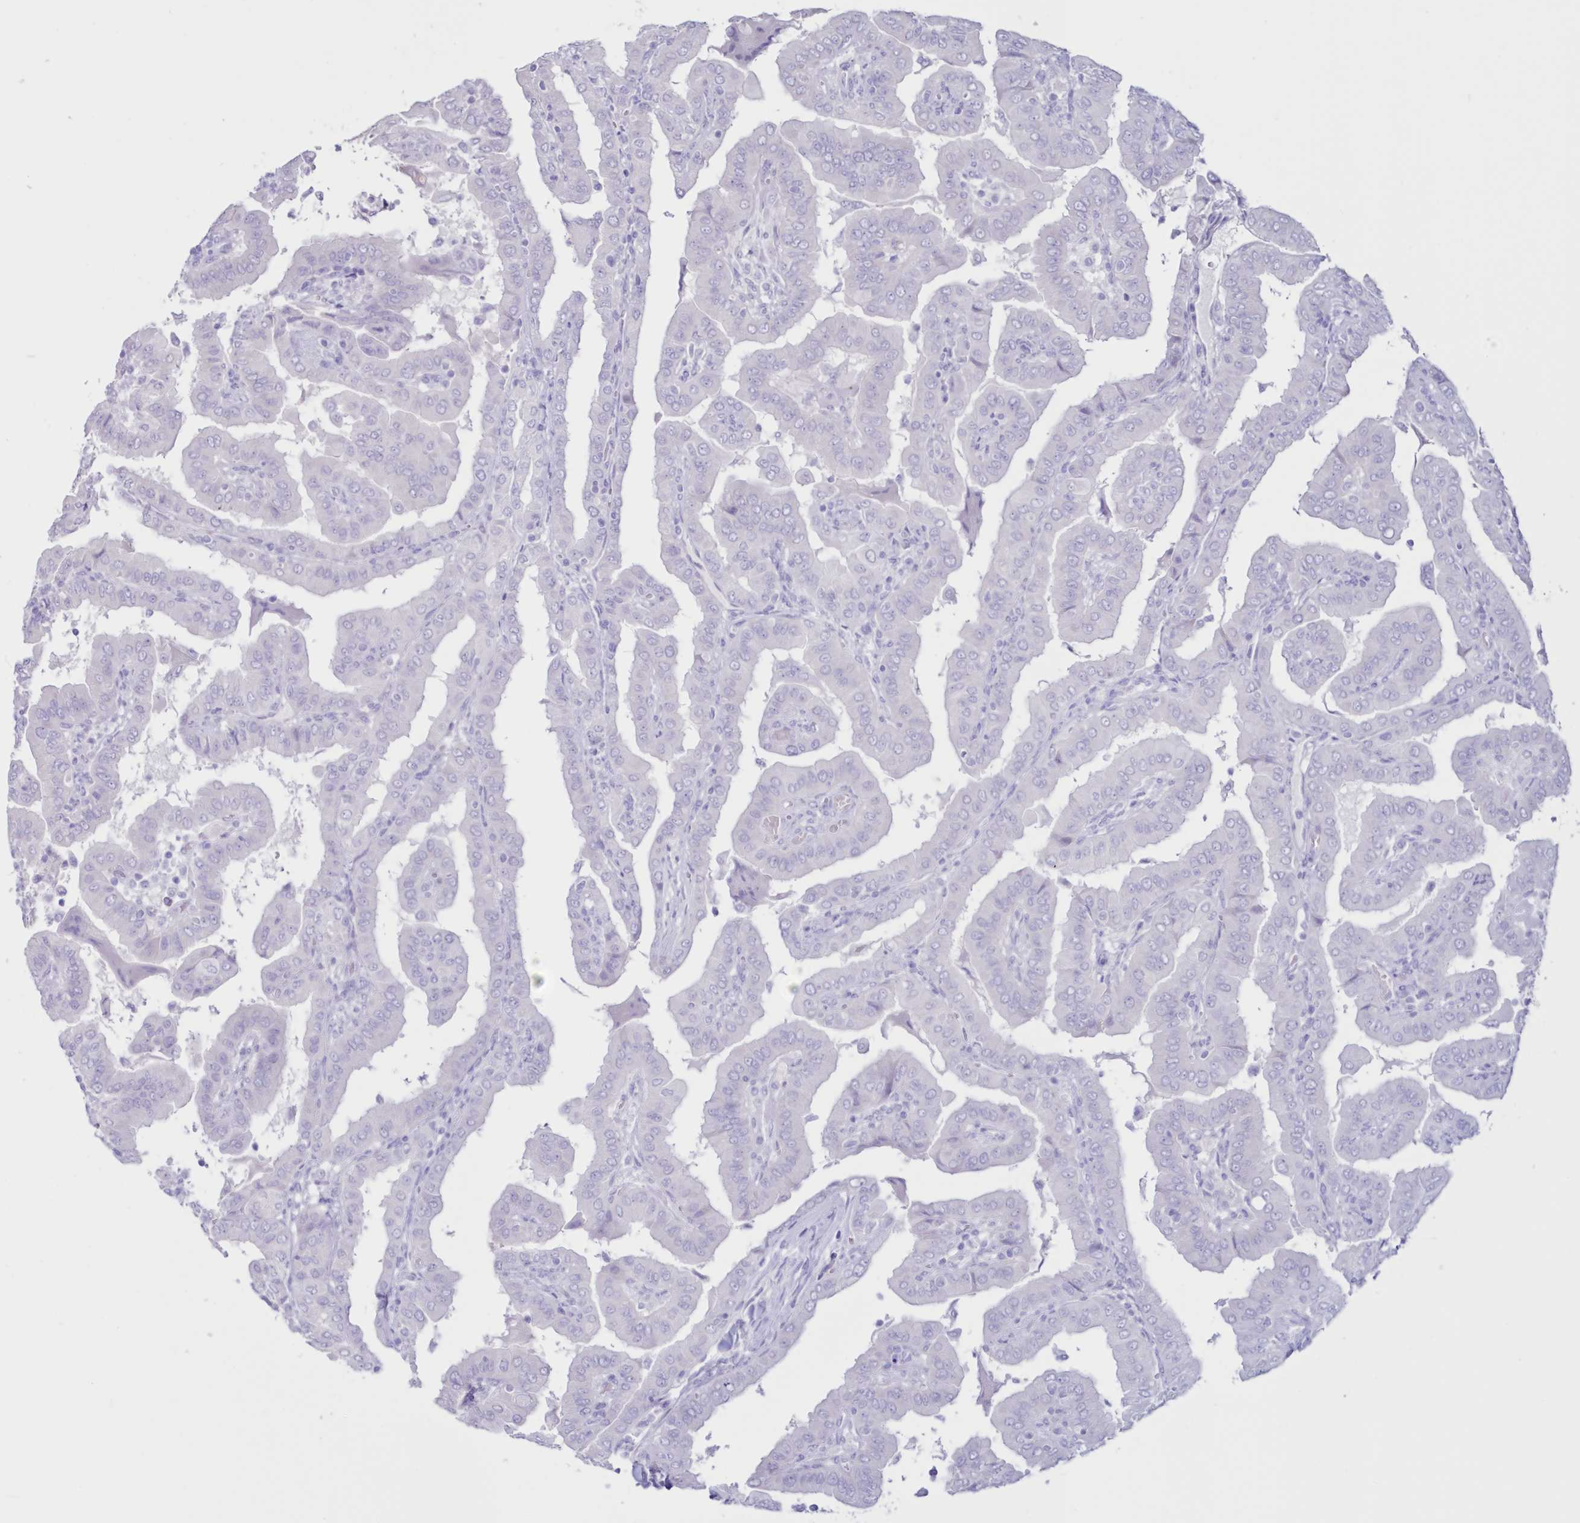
{"staining": {"intensity": "negative", "quantity": "none", "location": "none"}, "tissue": "thyroid cancer", "cell_type": "Tumor cells", "image_type": "cancer", "snomed": [{"axis": "morphology", "description": "Papillary adenocarcinoma, NOS"}, {"axis": "topography", "description": "Thyroid gland"}], "caption": "The image exhibits no significant staining in tumor cells of thyroid cancer (papillary adenocarcinoma).", "gene": "CYP3A4", "patient": {"sex": "male", "age": 33}}